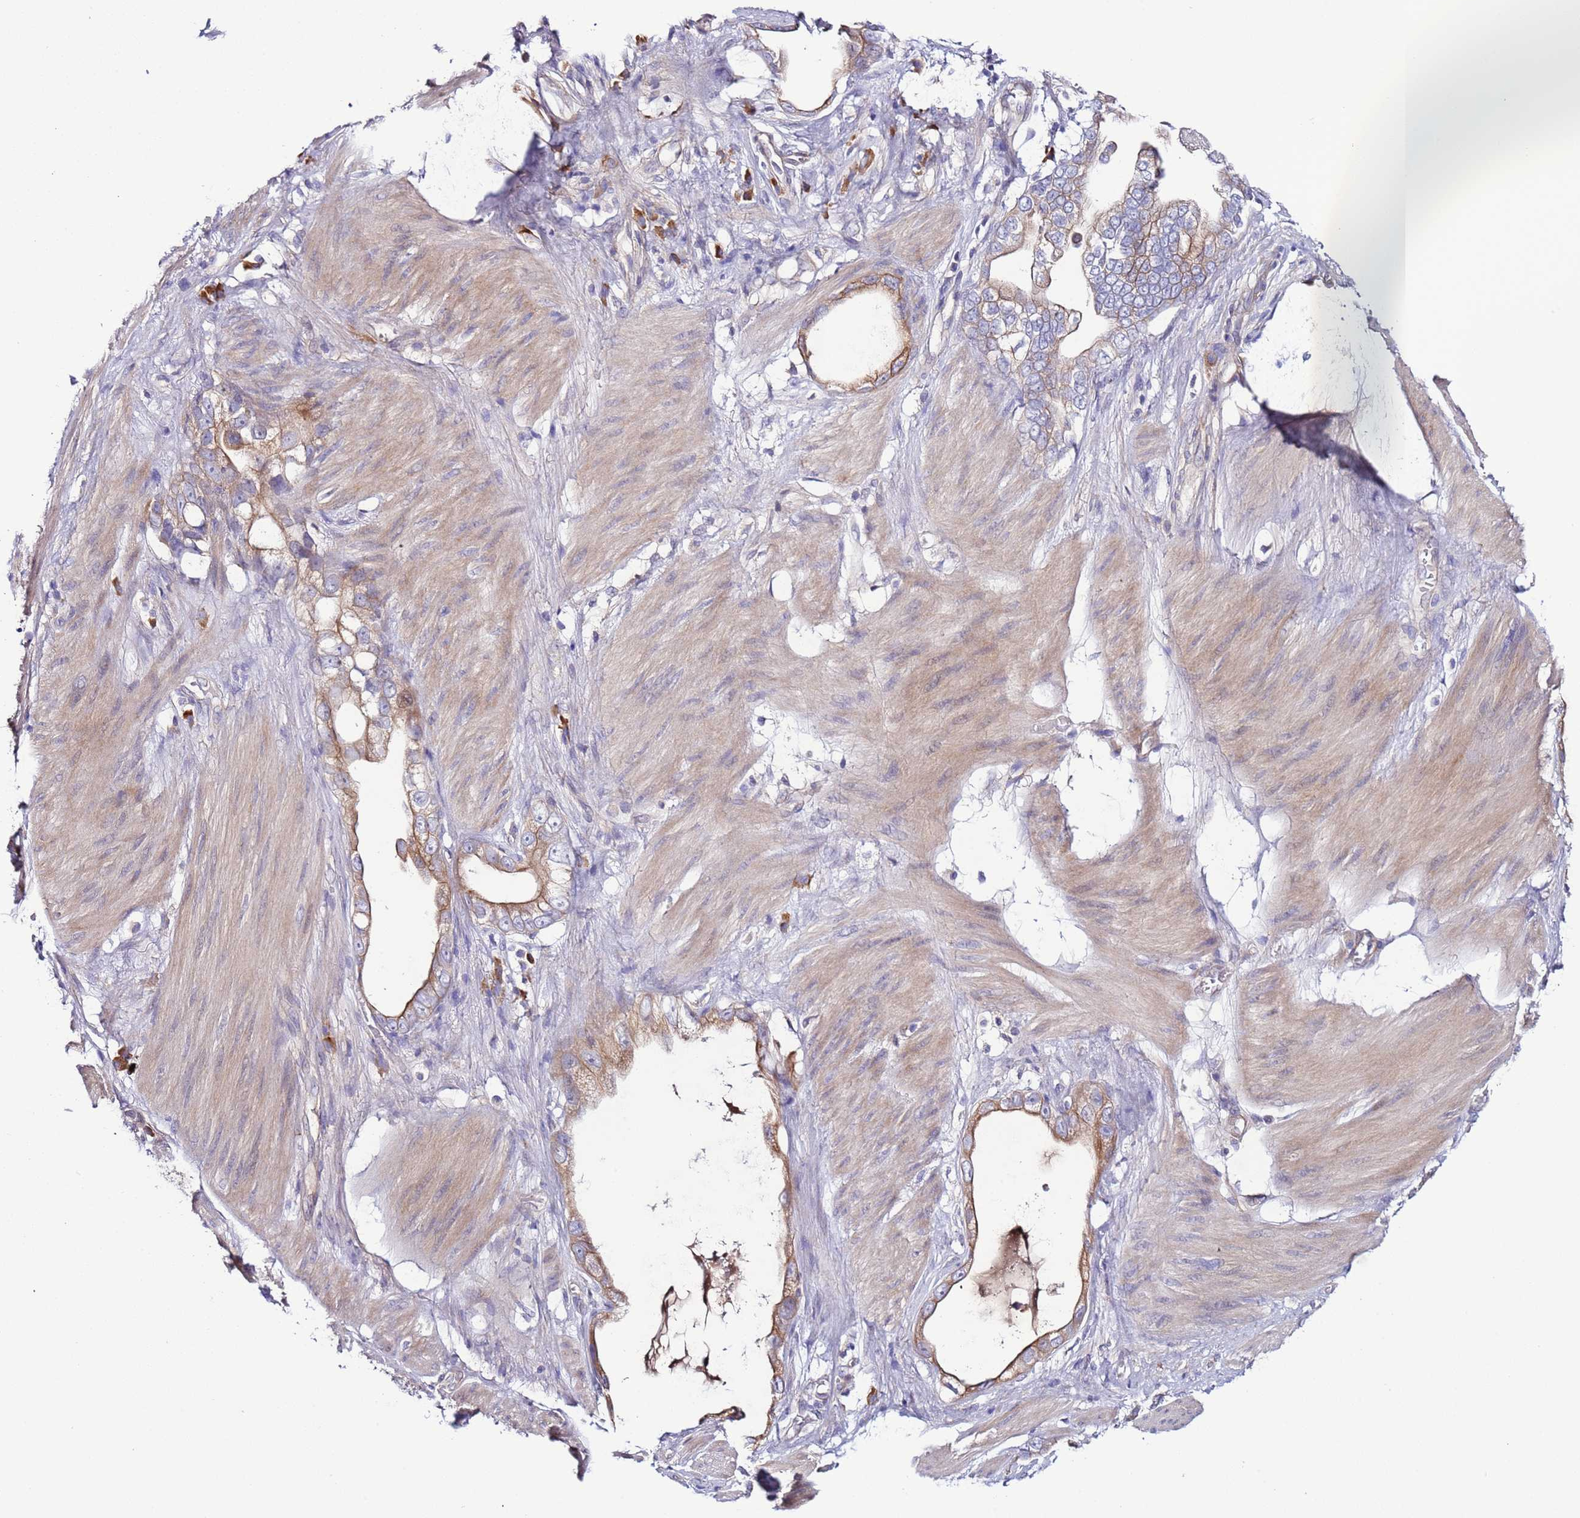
{"staining": {"intensity": "moderate", "quantity": "25%-75%", "location": "cytoplasmic/membranous"}, "tissue": "stomach cancer", "cell_type": "Tumor cells", "image_type": "cancer", "snomed": [{"axis": "morphology", "description": "Adenocarcinoma, NOS"}, {"axis": "topography", "description": "Stomach"}], "caption": "Human adenocarcinoma (stomach) stained for a protein (brown) reveals moderate cytoplasmic/membranous positive staining in about 25%-75% of tumor cells.", "gene": "SPCS1", "patient": {"sex": "male", "age": 55}}